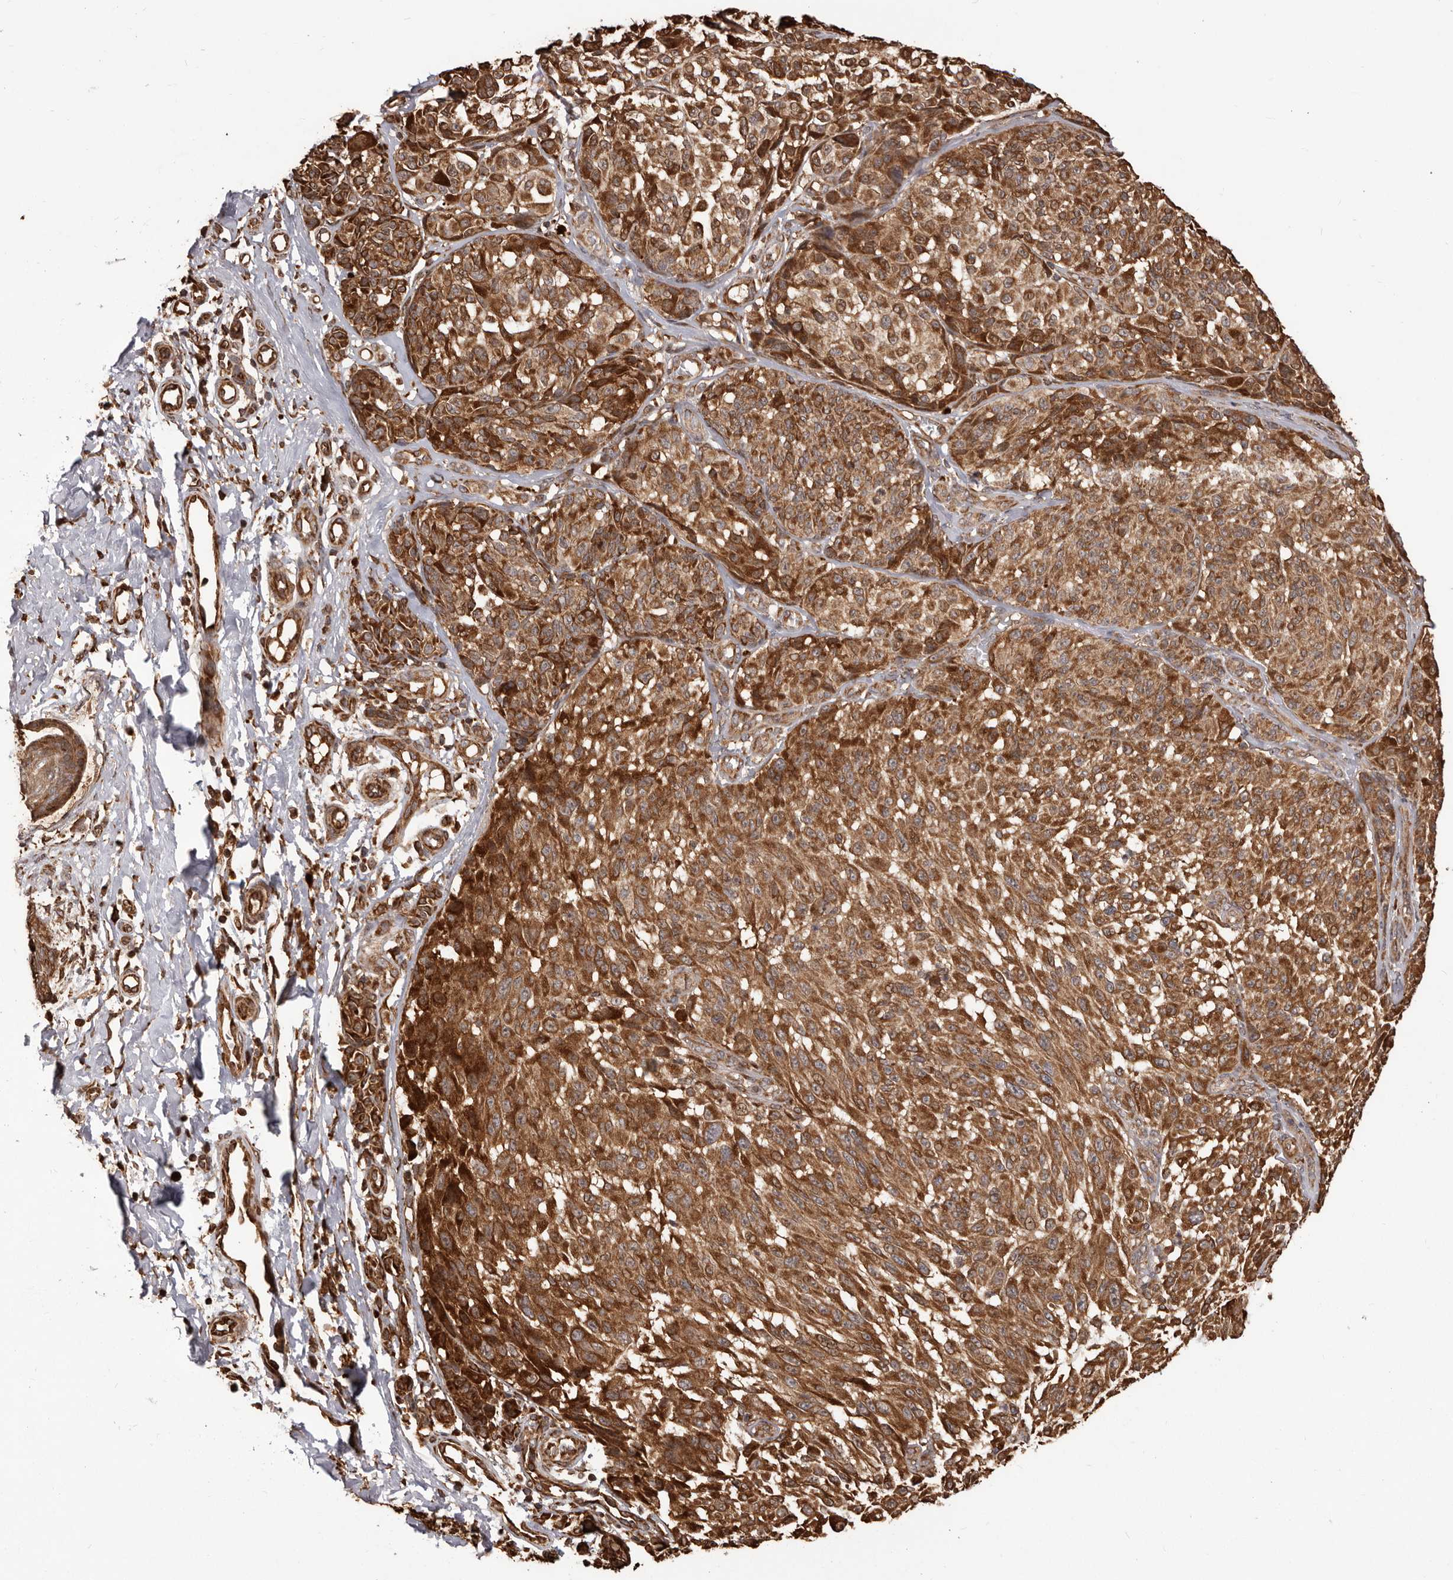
{"staining": {"intensity": "strong", "quantity": ">75%", "location": "cytoplasmic/membranous"}, "tissue": "melanoma", "cell_type": "Tumor cells", "image_type": "cancer", "snomed": [{"axis": "morphology", "description": "Malignant melanoma, NOS"}, {"axis": "topography", "description": "Skin"}], "caption": "Protein analysis of malignant melanoma tissue exhibits strong cytoplasmic/membranous expression in about >75% of tumor cells.", "gene": "MTO1", "patient": {"sex": "male", "age": 83}}